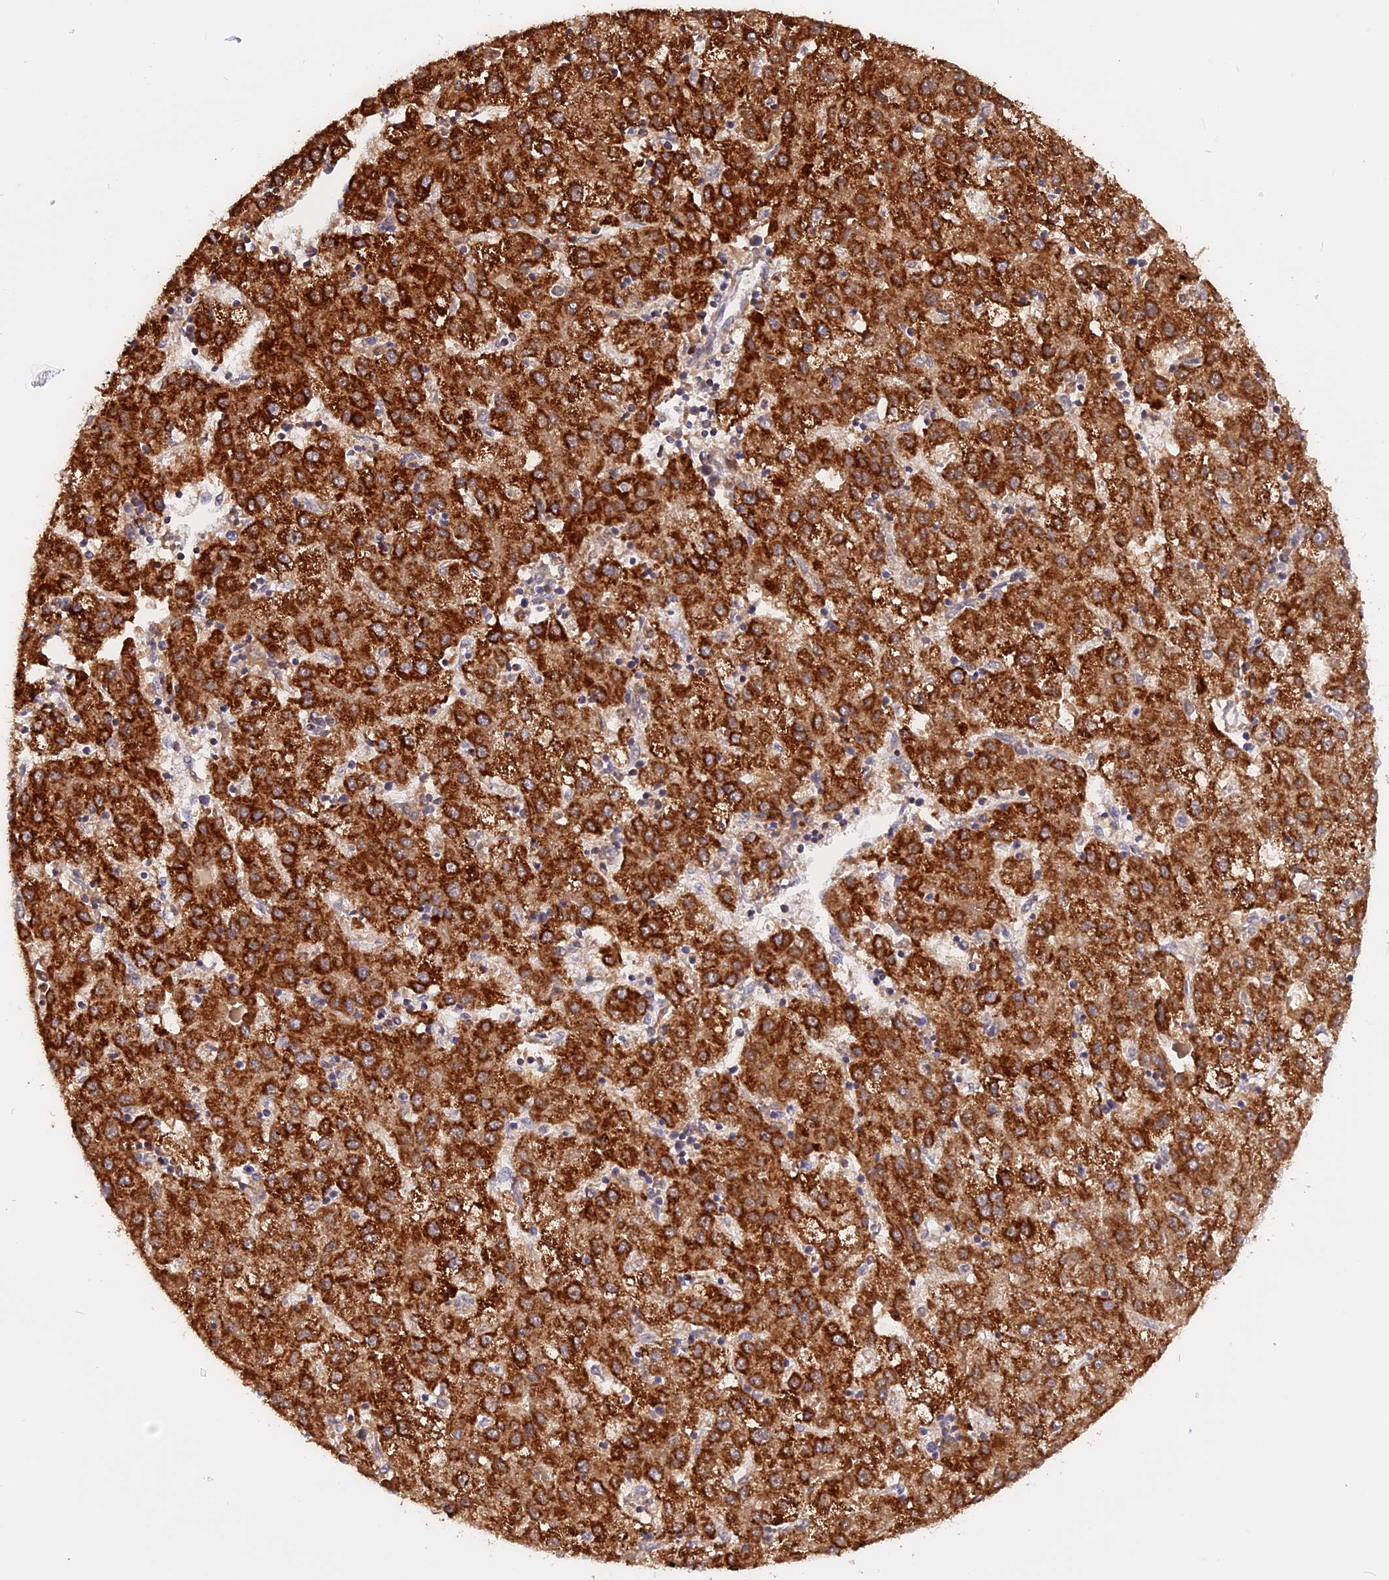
{"staining": {"intensity": "strong", "quantity": ">75%", "location": "cytoplasmic/membranous"}, "tissue": "liver cancer", "cell_type": "Tumor cells", "image_type": "cancer", "snomed": [{"axis": "morphology", "description": "Carcinoma, Hepatocellular, NOS"}, {"axis": "topography", "description": "Liver"}], "caption": "Liver cancer was stained to show a protein in brown. There is high levels of strong cytoplasmic/membranous staining in about >75% of tumor cells.", "gene": "GCDH", "patient": {"sex": "male", "age": 72}}